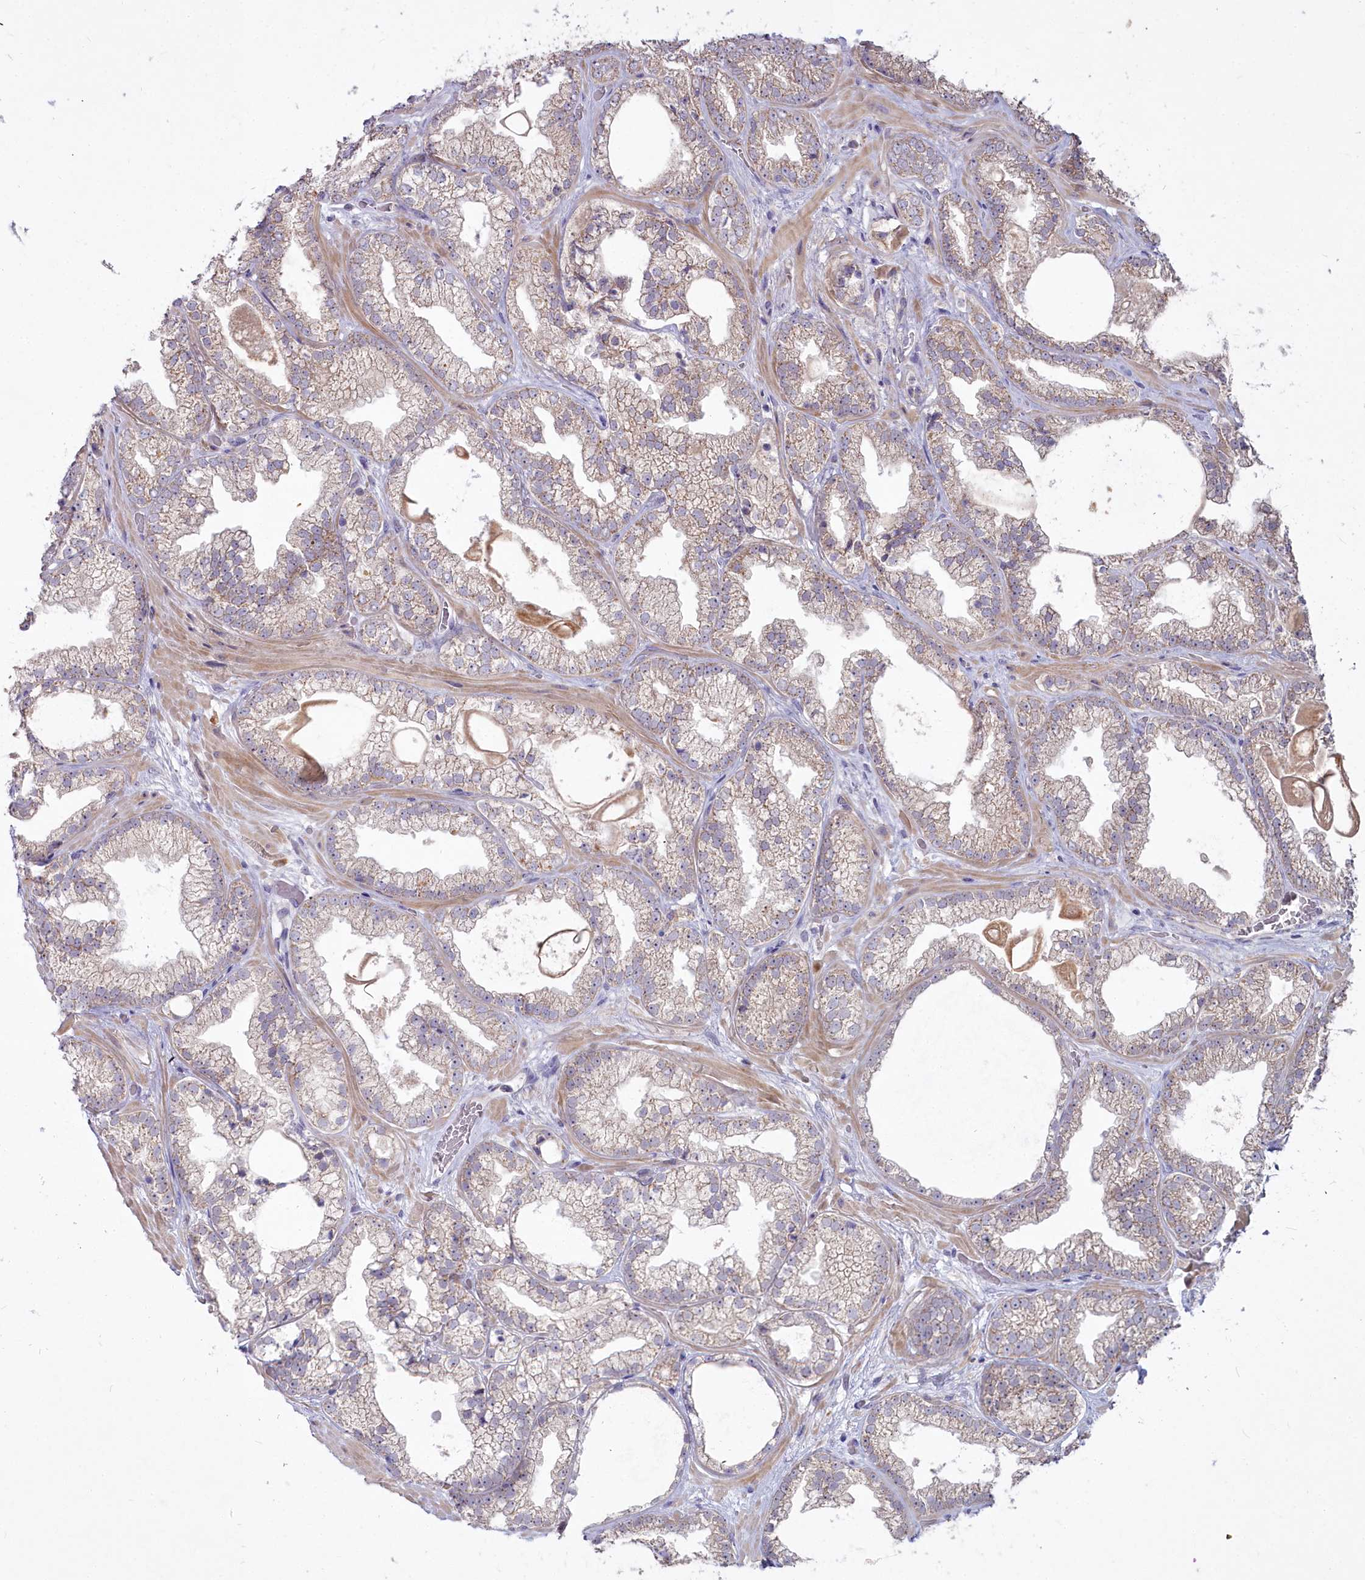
{"staining": {"intensity": "weak", "quantity": ">75%", "location": "cytoplasmic/membranous"}, "tissue": "prostate cancer", "cell_type": "Tumor cells", "image_type": "cancer", "snomed": [{"axis": "morphology", "description": "Adenocarcinoma, Low grade"}, {"axis": "topography", "description": "Prostate"}], "caption": "Protein staining demonstrates weak cytoplasmic/membranous positivity in approximately >75% of tumor cells in prostate cancer (adenocarcinoma (low-grade)).", "gene": "MICU2", "patient": {"sex": "male", "age": 57}}